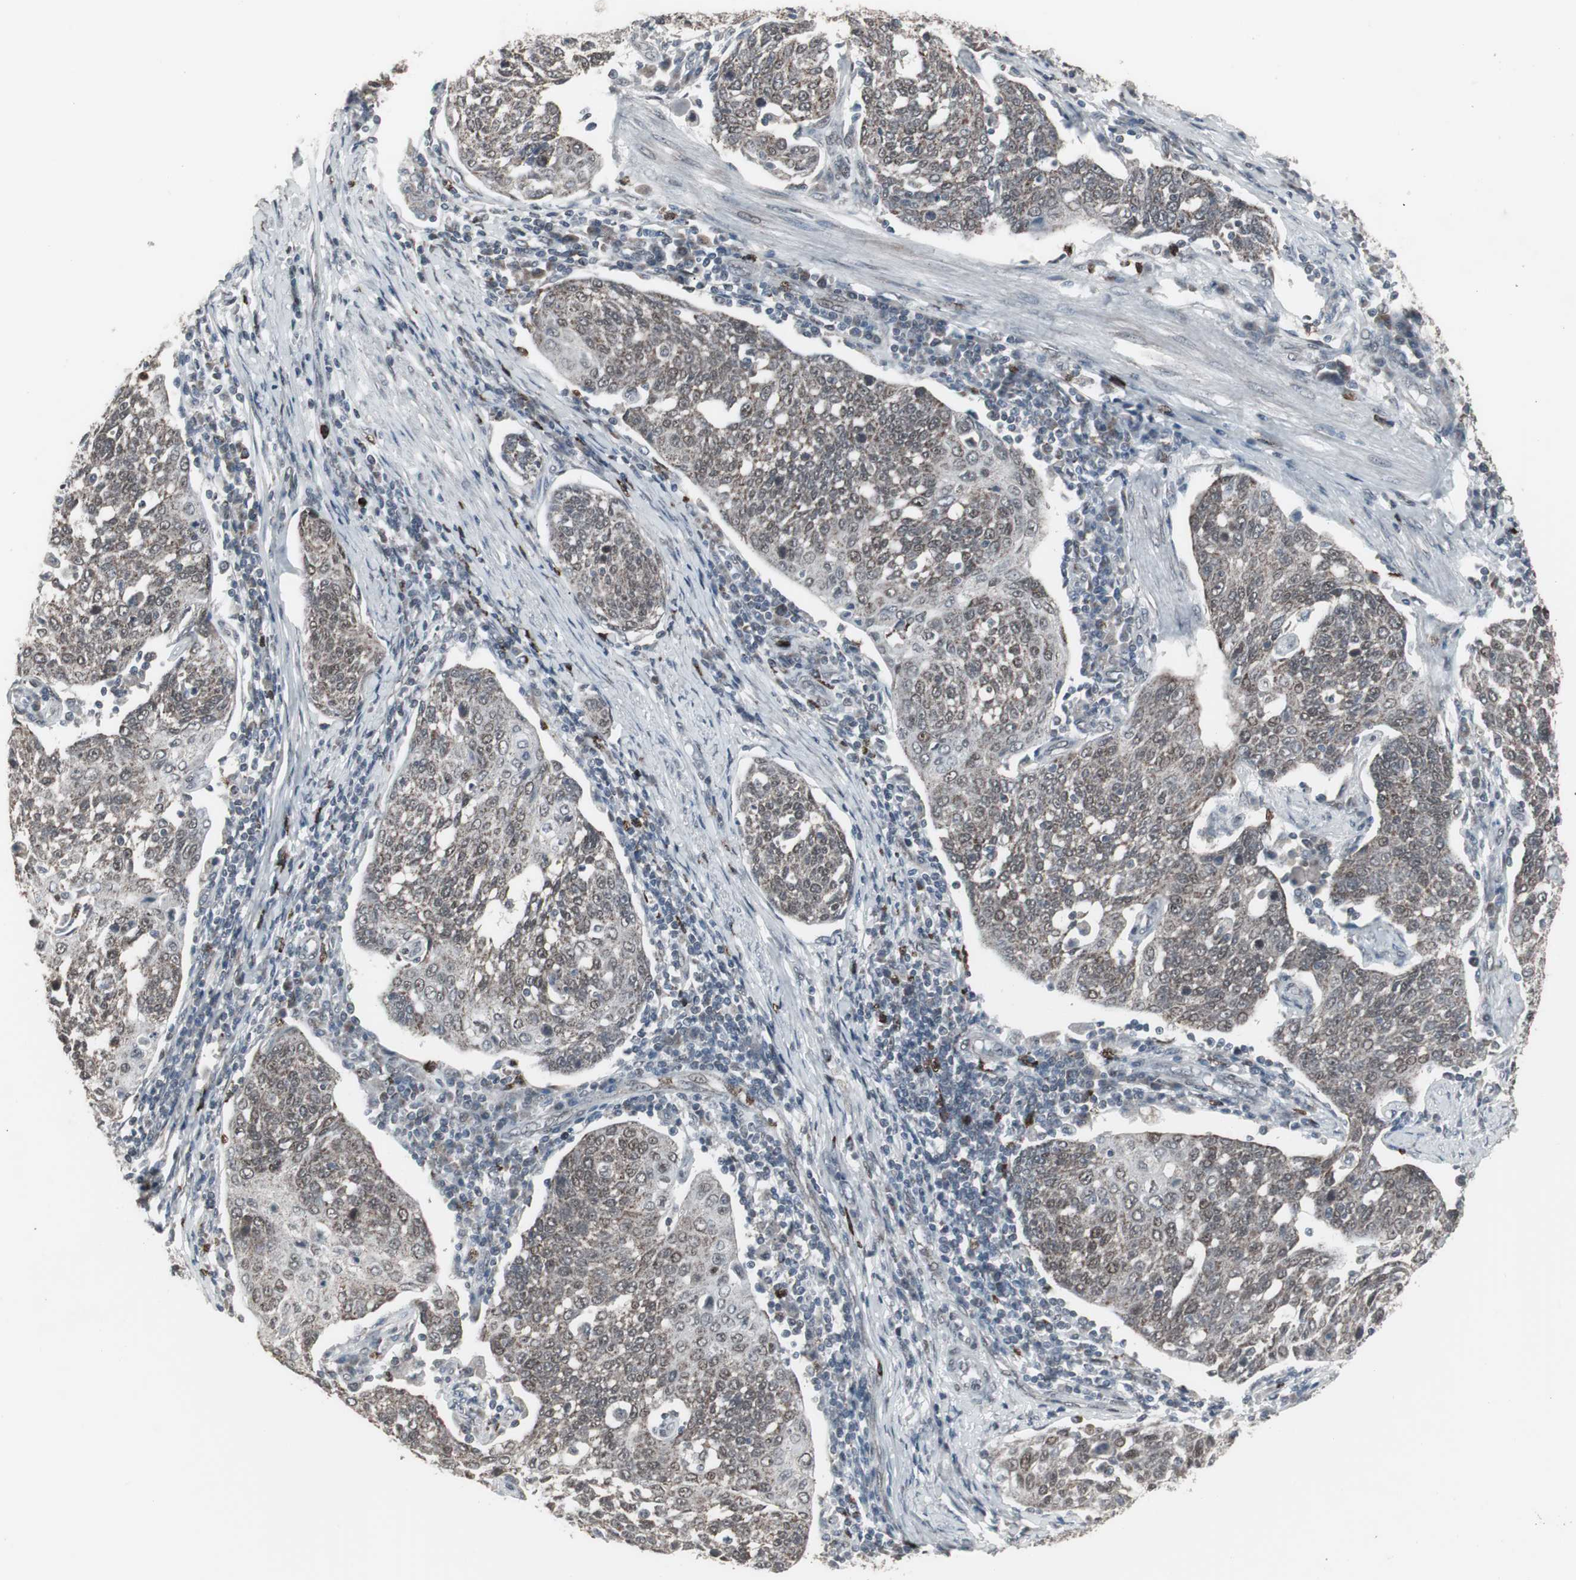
{"staining": {"intensity": "moderate", "quantity": ">75%", "location": "nuclear"}, "tissue": "cervical cancer", "cell_type": "Tumor cells", "image_type": "cancer", "snomed": [{"axis": "morphology", "description": "Squamous cell carcinoma, NOS"}, {"axis": "topography", "description": "Cervix"}], "caption": "About >75% of tumor cells in cervical squamous cell carcinoma exhibit moderate nuclear protein positivity as visualized by brown immunohistochemical staining.", "gene": "RXRA", "patient": {"sex": "female", "age": 34}}